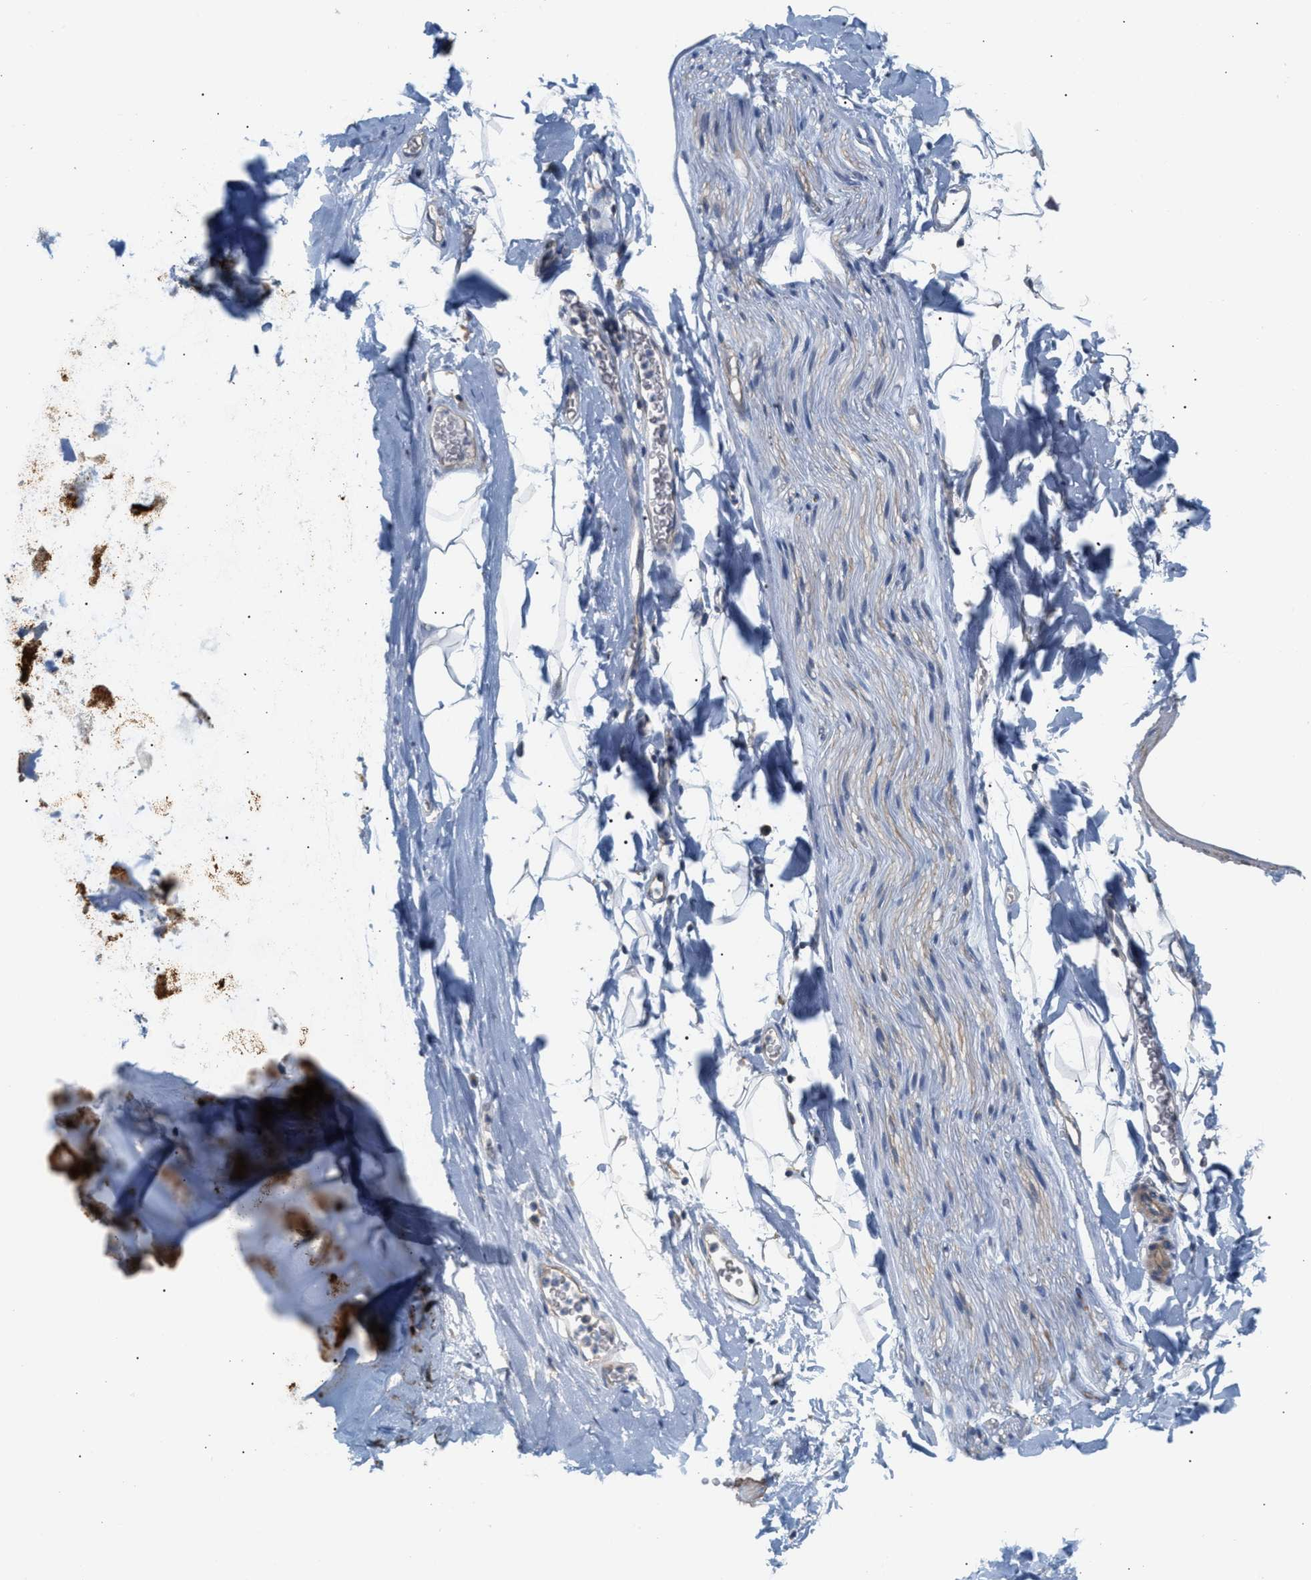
{"staining": {"intensity": "negative", "quantity": "none", "location": "none"}, "tissue": "adipose tissue", "cell_type": "Adipocytes", "image_type": "normal", "snomed": [{"axis": "morphology", "description": "Normal tissue, NOS"}, {"axis": "topography", "description": "Cartilage tissue"}, {"axis": "topography", "description": "Bronchus"}], "caption": "High magnification brightfield microscopy of normal adipose tissue stained with DAB (3,3'-diaminobenzidine) (brown) and counterstained with hematoxylin (blue): adipocytes show no significant positivity. (DAB (3,3'-diaminobenzidine) immunohistochemistry (IHC) visualized using brightfield microscopy, high magnification).", "gene": "LRCH1", "patient": {"sex": "female", "age": 53}}